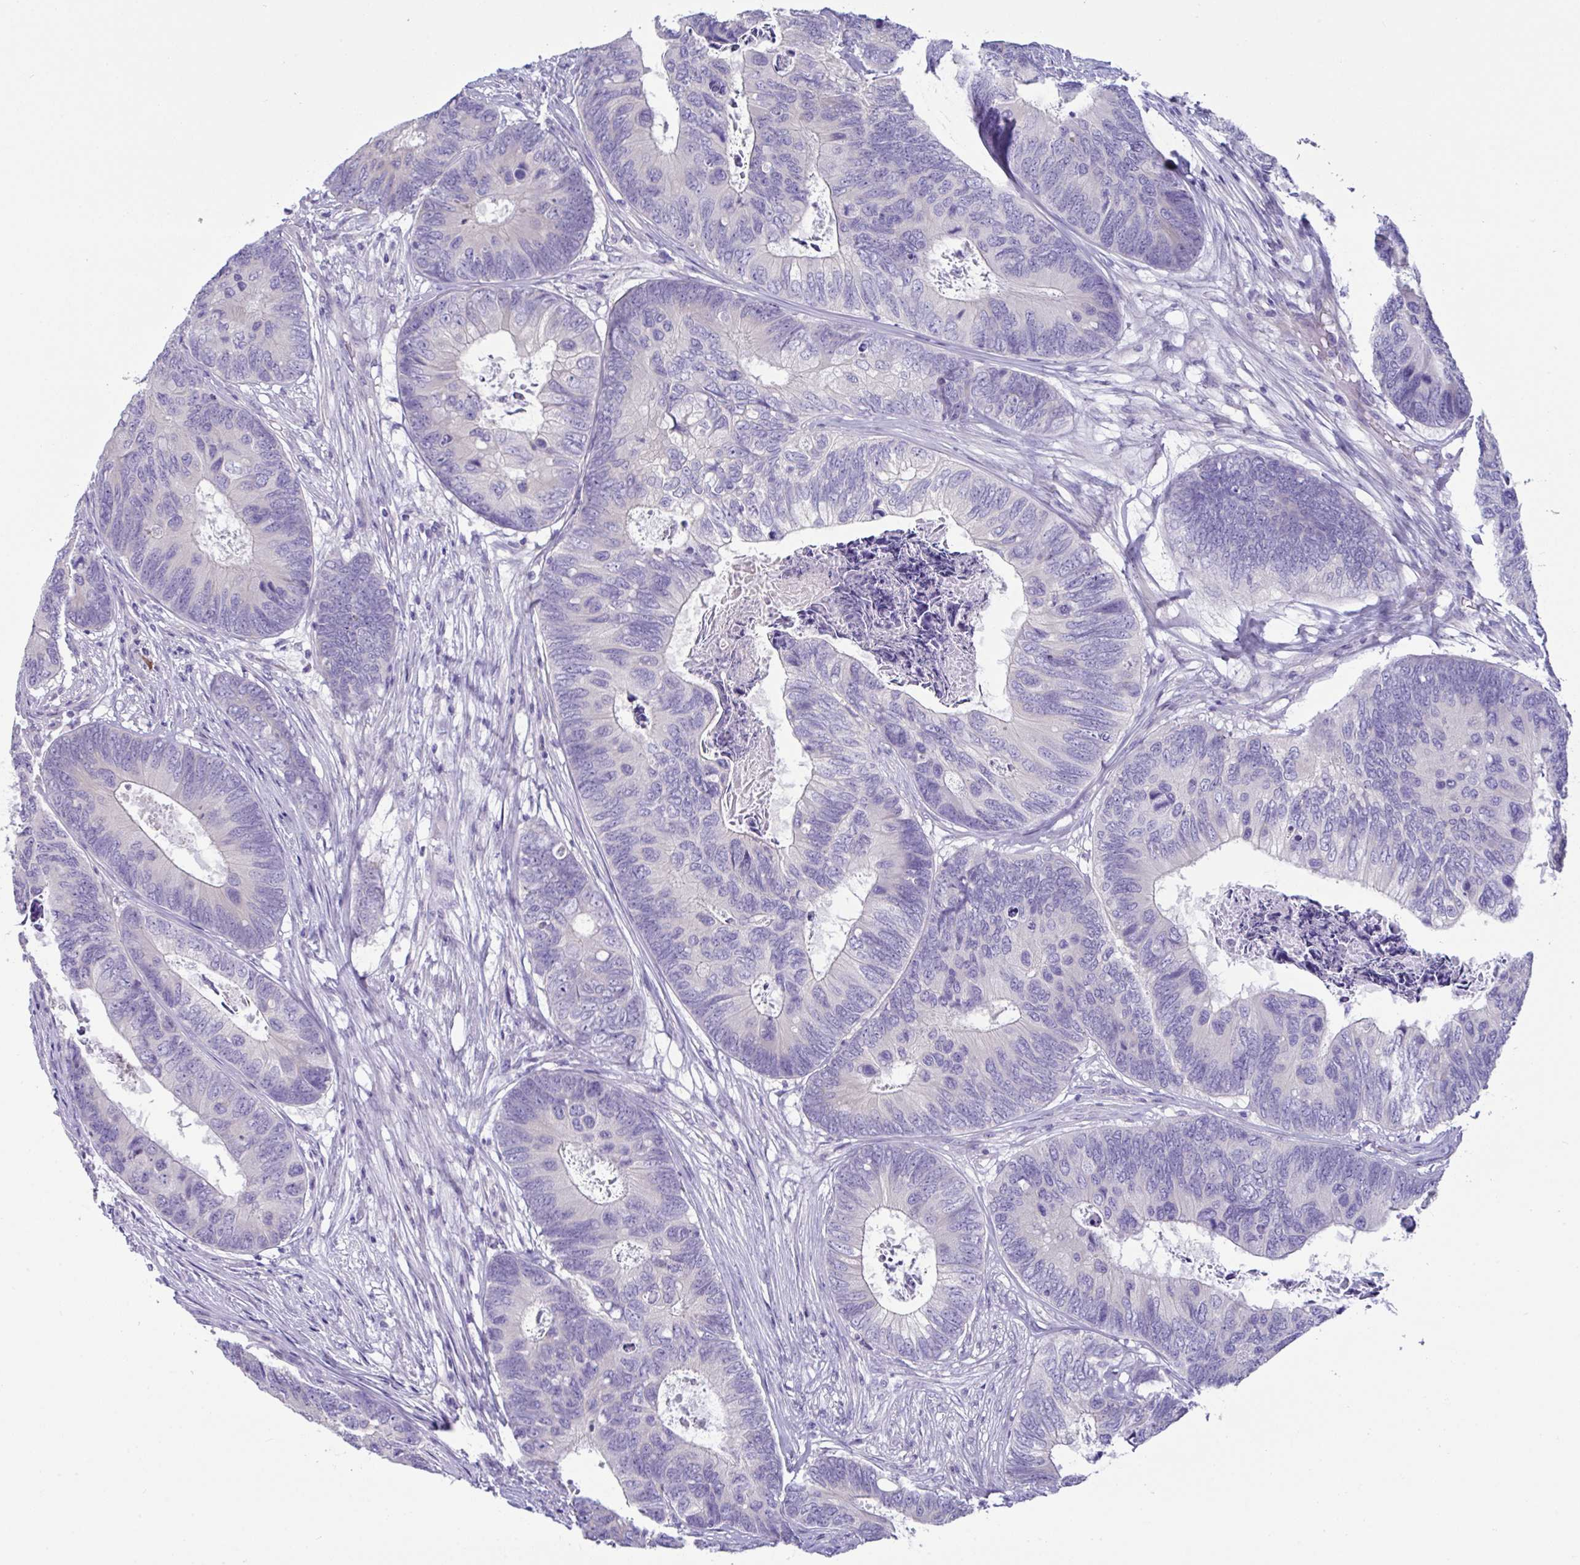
{"staining": {"intensity": "negative", "quantity": "none", "location": "none"}, "tissue": "colorectal cancer", "cell_type": "Tumor cells", "image_type": "cancer", "snomed": [{"axis": "morphology", "description": "Adenocarcinoma, NOS"}, {"axis": "topography", "description": "Colon"}], "caption": "An IHC photomicrograph of colorectal adenocarcinoma is shown. There is no staining in tumor cells of colorectal adenocarcinoma. (Brightfield microscopy of DAB (3,3'-diaminobenzidine) immunohistochemistry (IHC) at high magnification).", "gene": "MED11", "patient": {"sex": "female", "age": 67}}